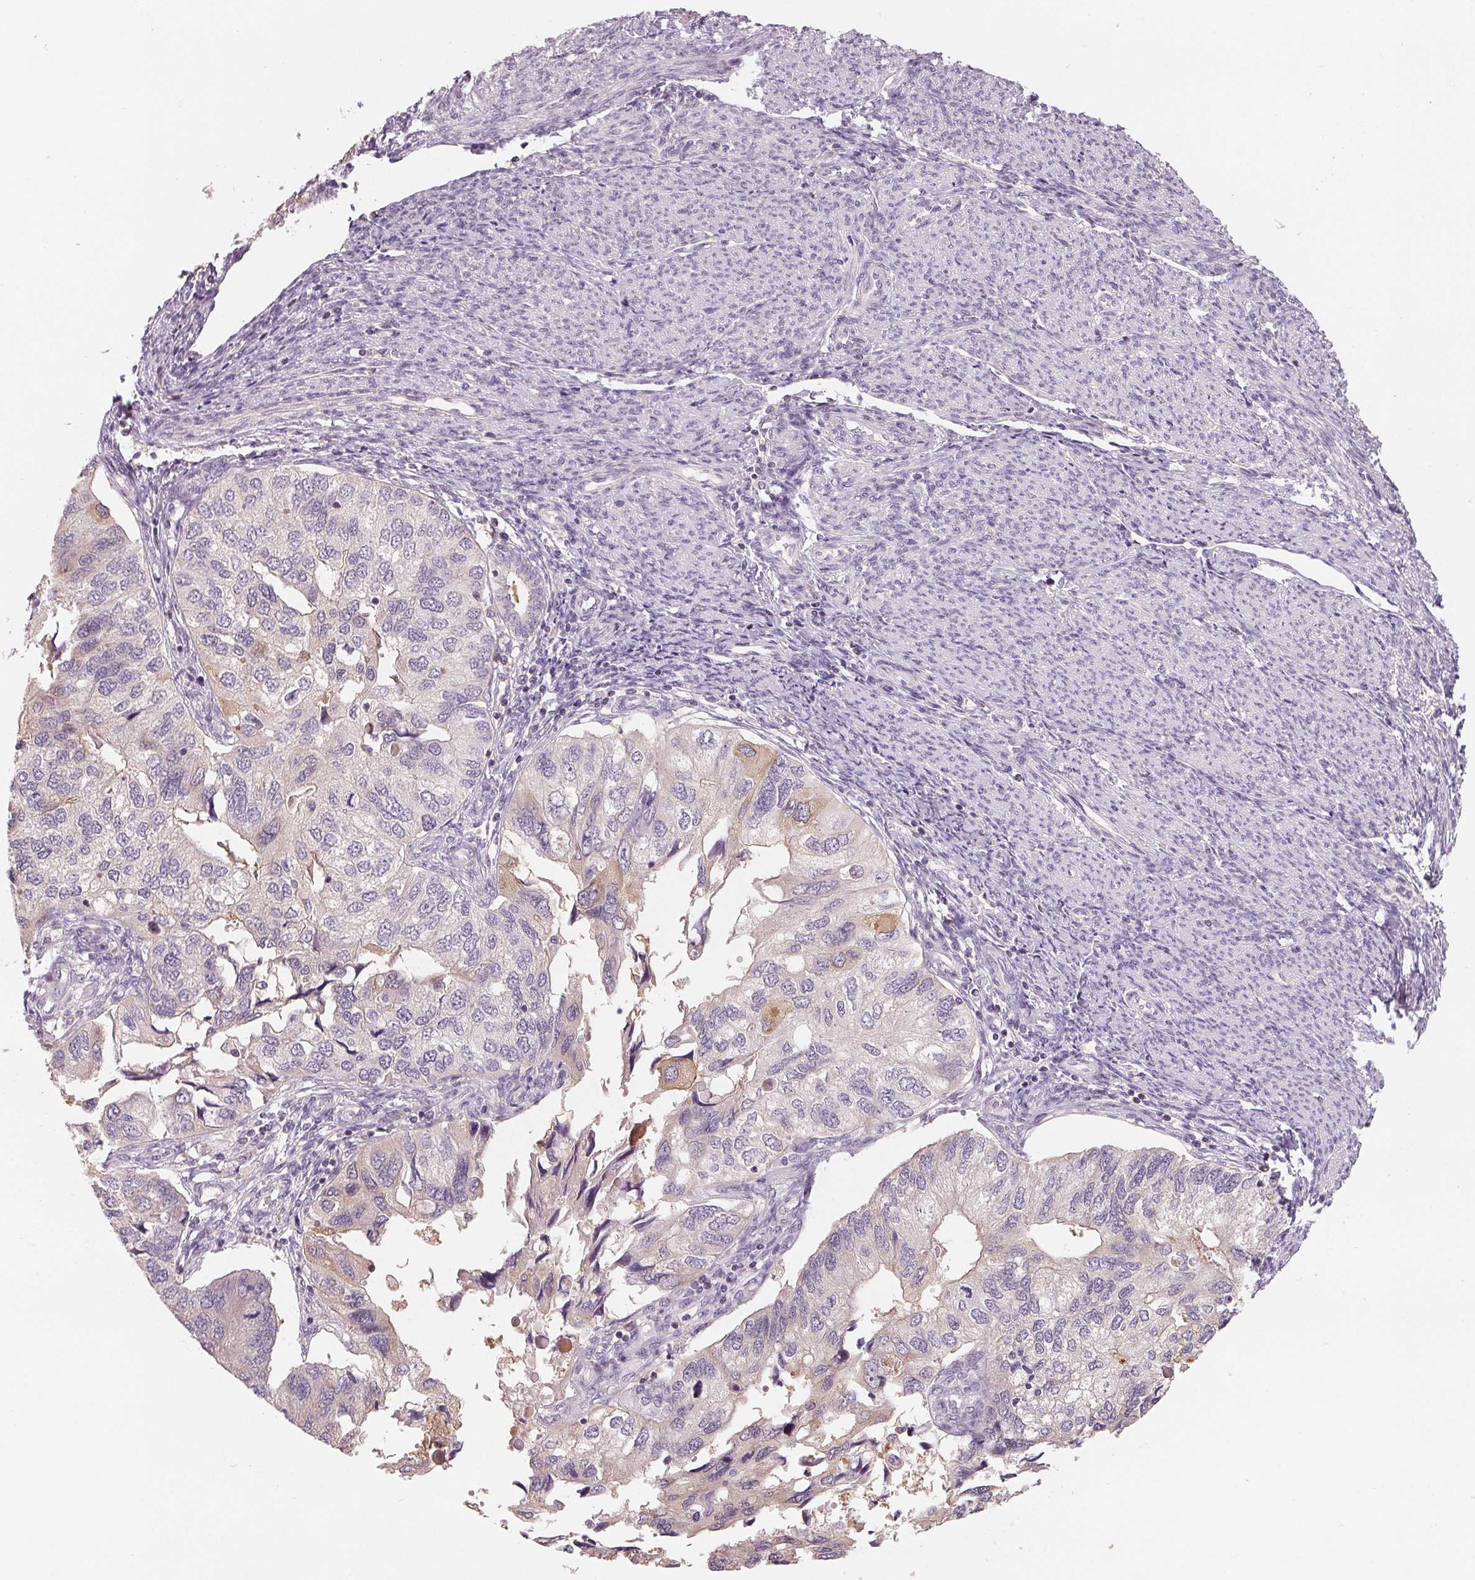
{"staining": {"intensity": "weak", "quantity": "<25%", "location": "cytoplasmic/membranous"}, "tissue": "endometrial cancer", "cell_type": "Tumor cells", "image_type": "cancer", "snomed": [{"axis": "morphology", "description": "Carcinoma, NOS"}, {"axis": "topography", "description": "Uterus"}], "caption": "There is no significant staining in tumor cells of endometrial cancer.", "gene": "VTCN1", "patient": {"sex": "female", "age": 76}}